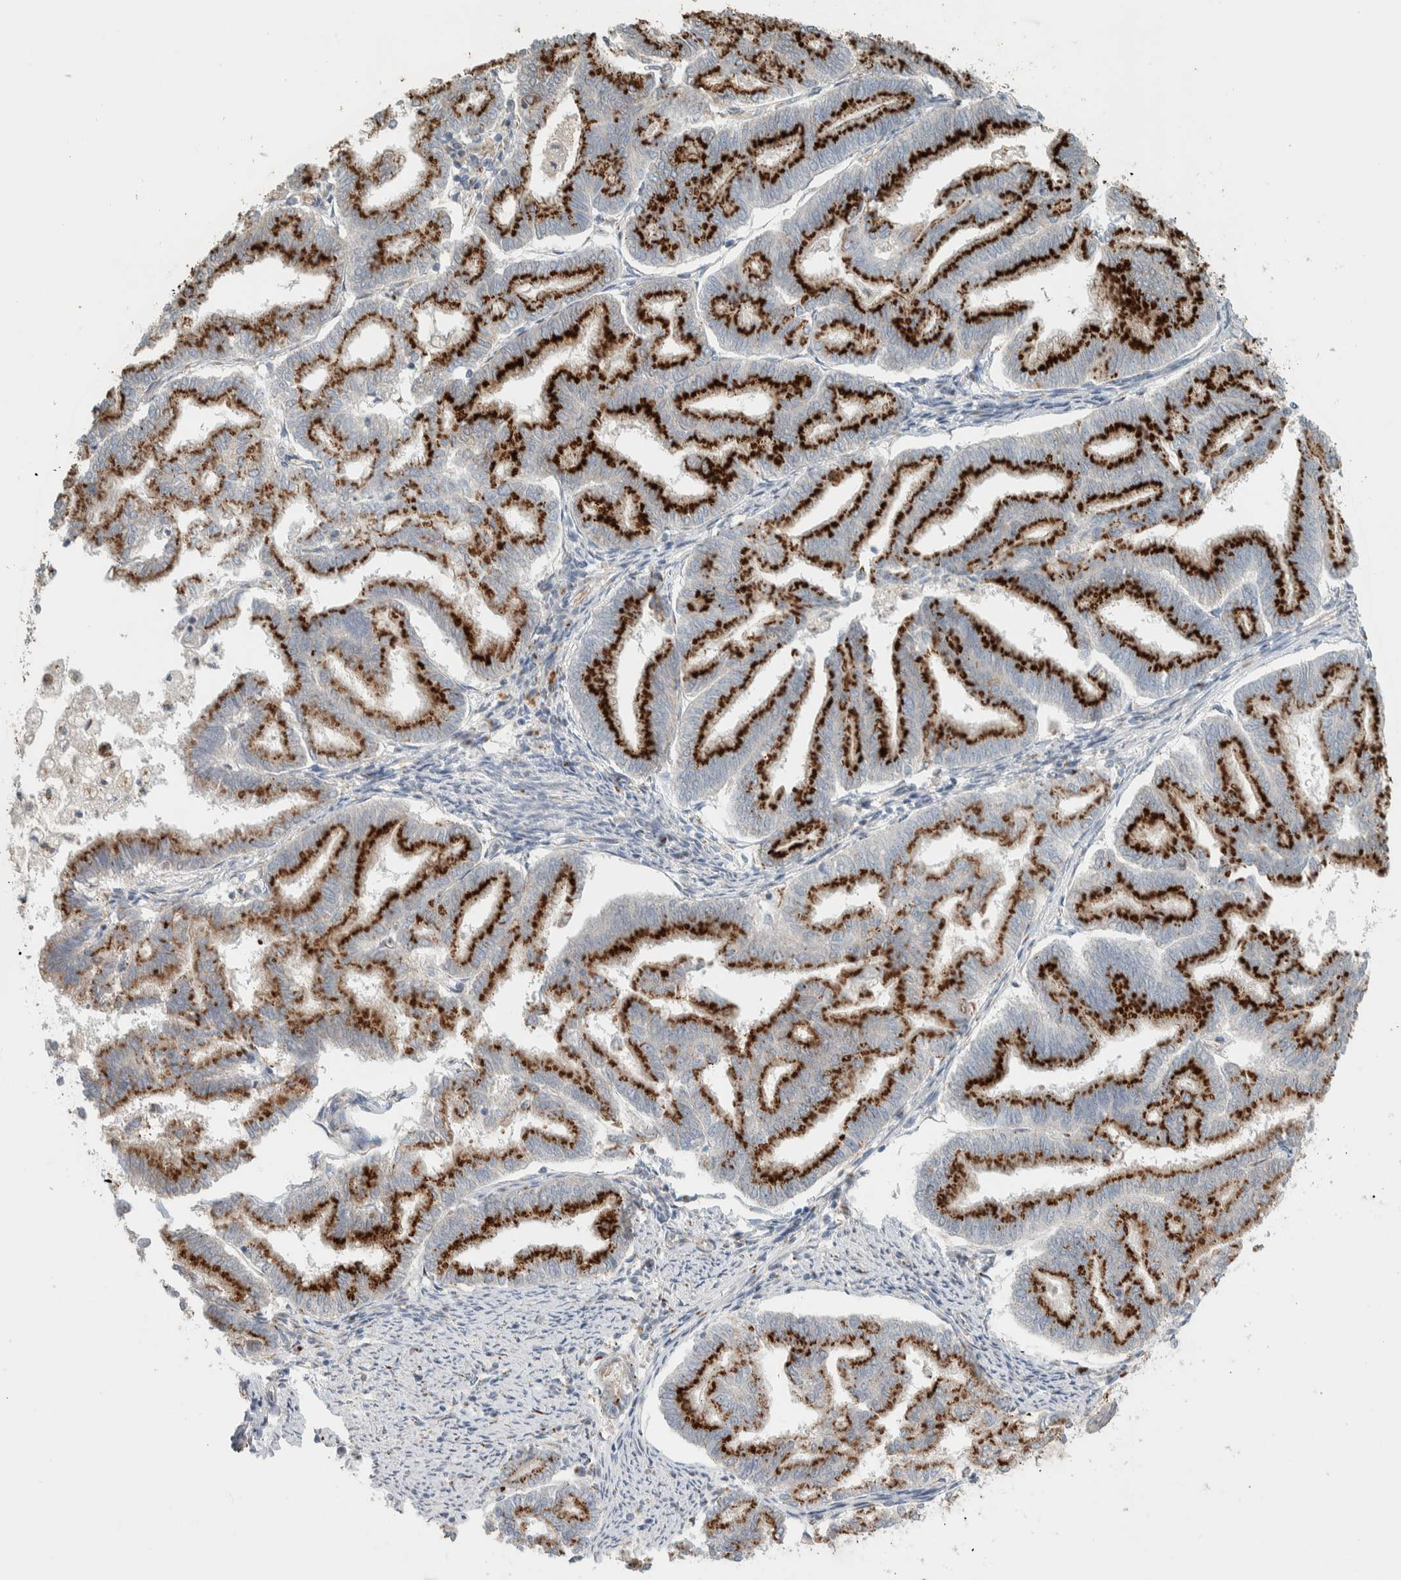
{"staining": {"intensity": "strong", "quantity": ">75%", "location": "cytoplasmic/membranous"}, "tissue": "endometrial cancer", "cell_type": "Tumor cells", "image_type": "cancer", "snomed": [{"axis": "morphology", "description": "Adenocarcinoma, NOS"}, {"axis": "topography", "description": "Endometrium"}], "caption": "Endometrial adenocarcinoma stained with immunohistochemistry exhibits strong cytoplasmic/membranous staining in approximately >75% of tumor cells. (Brightfield microscopy of DAB IHC at high magnification).", "gene": "SLC38A10", "patient": {"sex": "female", "age": 79}}